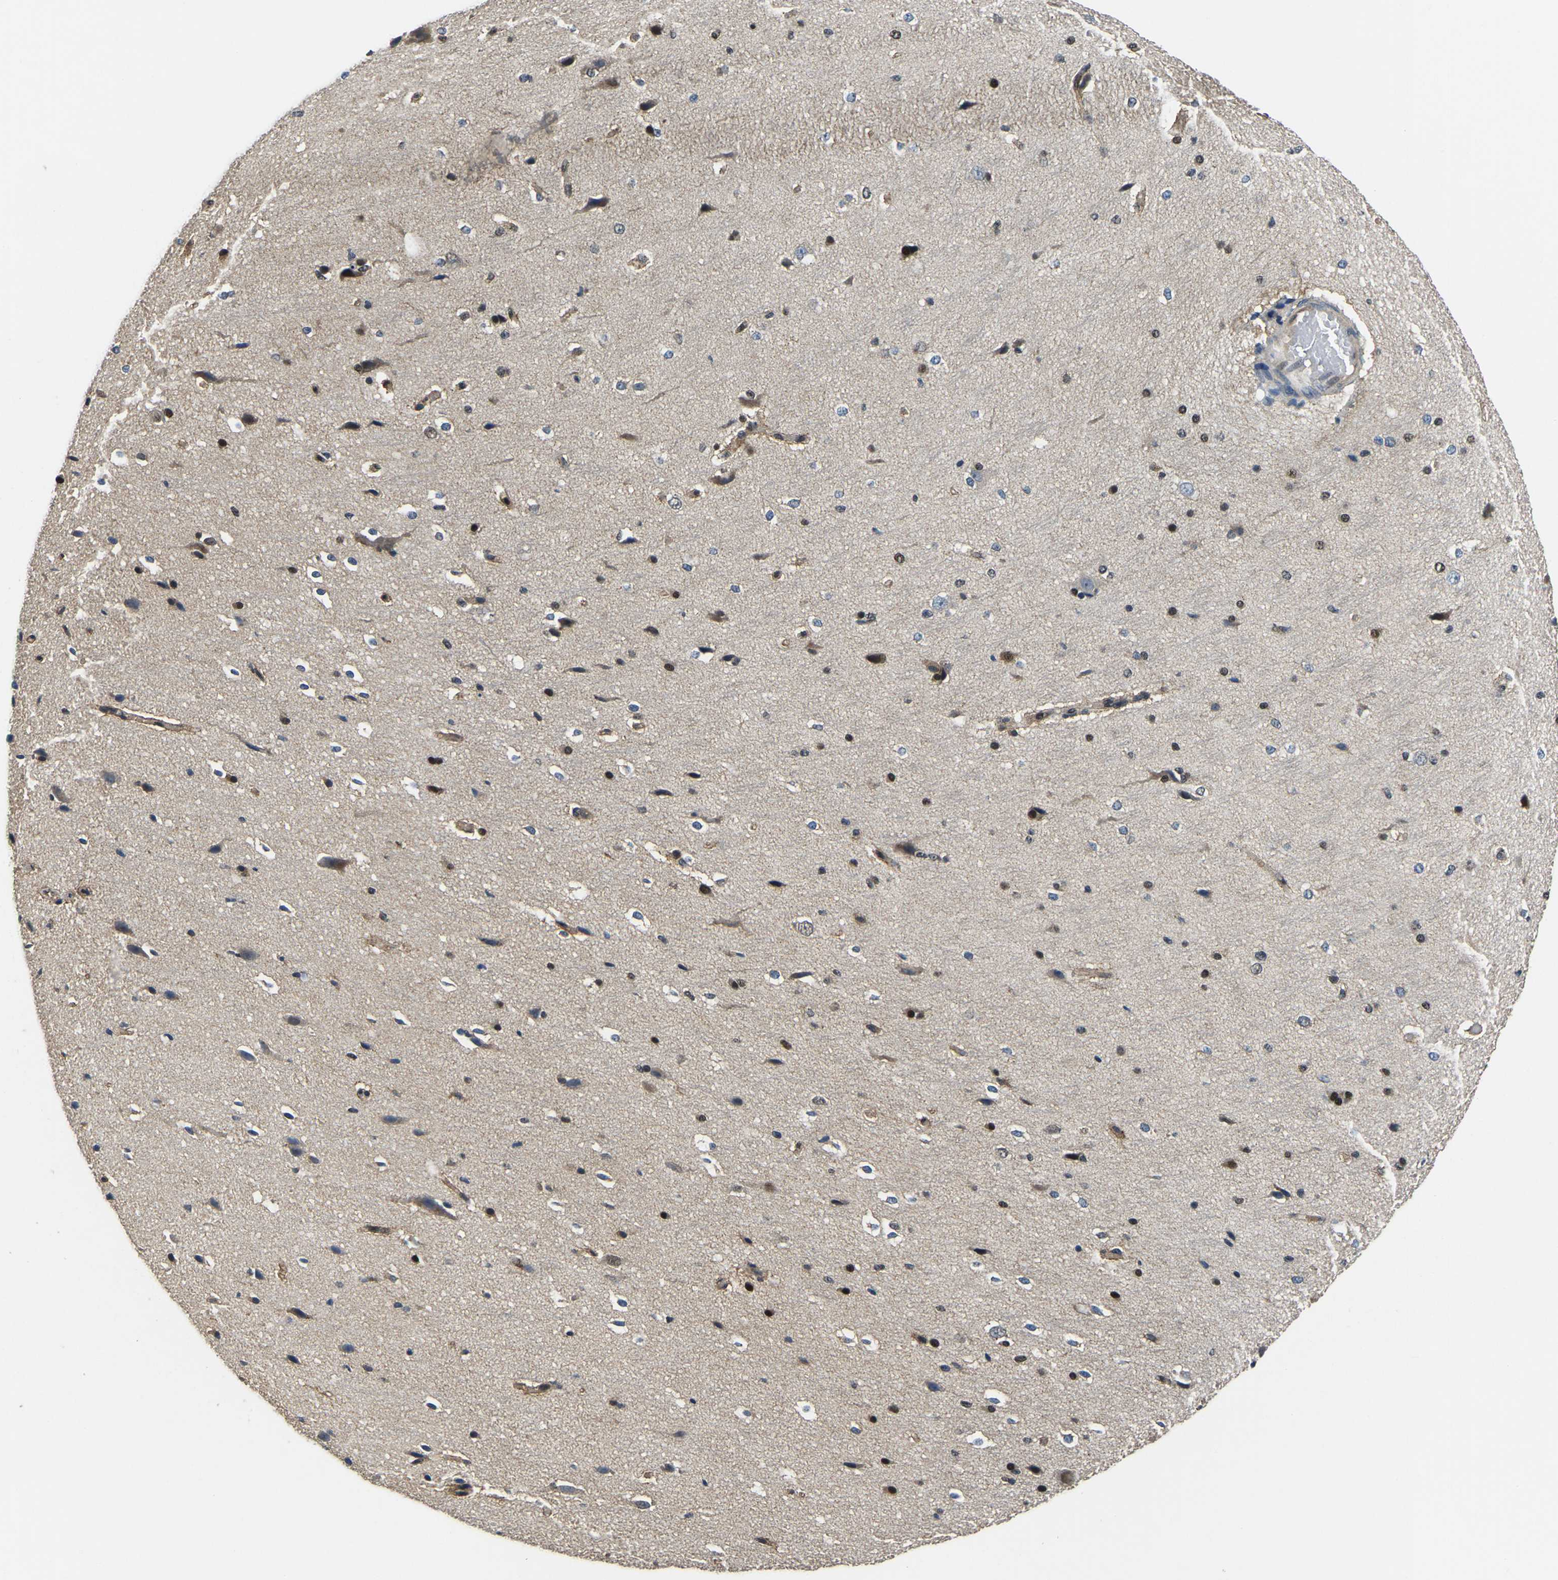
{"staining": {"intensity": "weak", "quantity": ">75%", "location": "cytoplasmic/membranous"}, "tissue": "cerebral cortex", "cell_type": "Endothelial cells", "image_type": "normal", "snomed": [{"axis": "morphology", "description": "Normal tissue, NOS"}, {"axis": "morphology", "description": "Developmental malformation"}, {"axis": "topography", "description": "Cerebral cortex"}], "caption": "Immunohistochemistry (IHC) of unremarkable human cerebral cortex displays low levels of weak cytoplasmic/membranous expression in about >75% of endothelial cells.", "gene": "DFFA", "patient": {"sex": "female", "age": 30}}